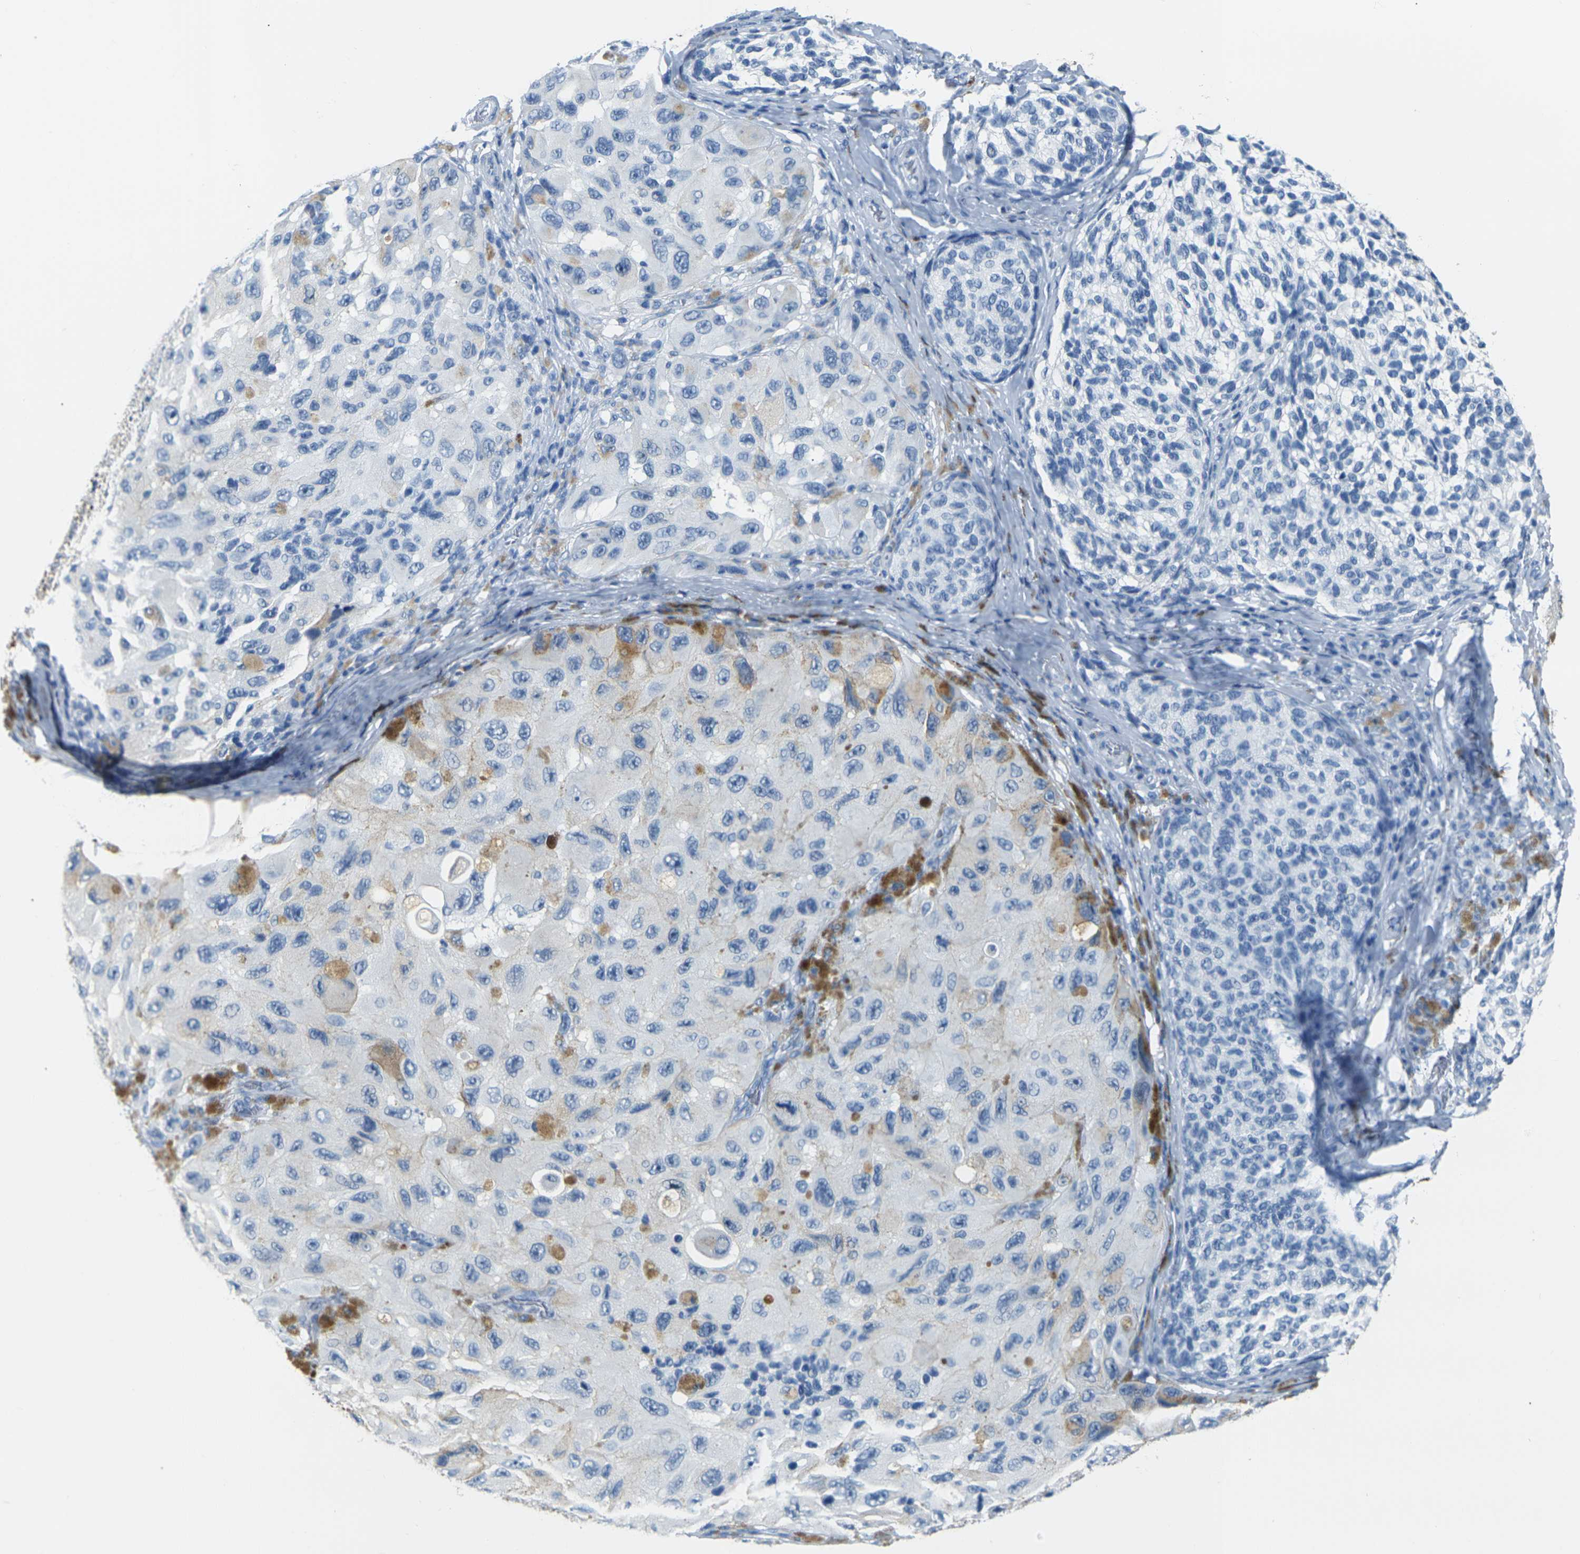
{"staining": {"intensity": "negative", "quantity": "none", "location": "none"}, "tissue": "melanoma", "cell_type": "Tumor cells", "image_type": "cancer", "snomed": [{"axis": "morphology", "description": "Malignant melanoma, NOS"}, {"axis": "topography", "description": "Skin"}], "caption": "This micrograph is of melanoma stained with immunohistochemistry to label a protein in brown with the nuclei are counter-stained blue. There is no staining in tumor cells.", "gene": "CLDN7", "patient": {"sex": "female", "age": 73}}